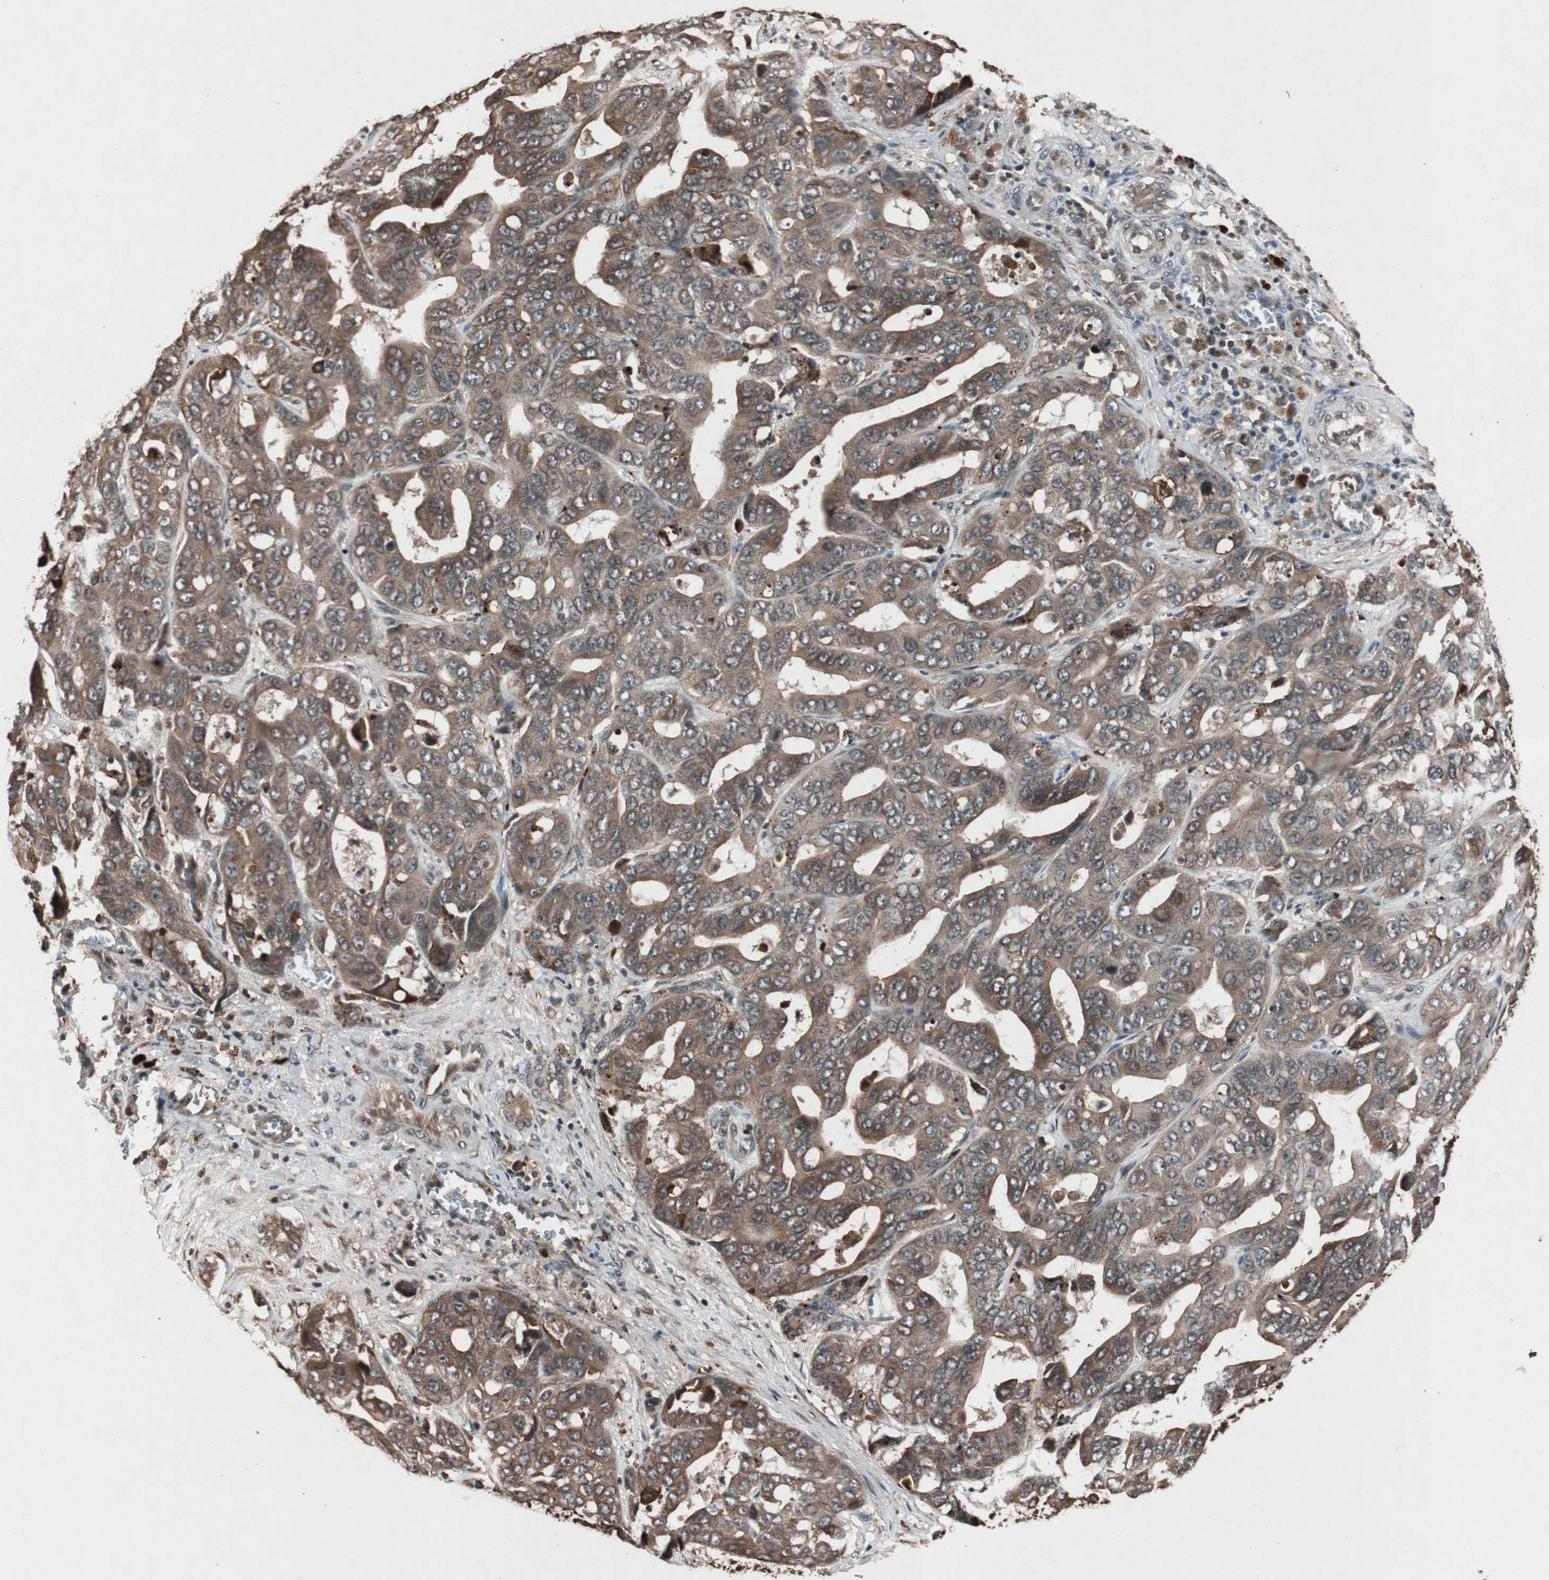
{"staining": {"intensity": "moderate", "quantity": ">75%", "location": "cytoplasmic/membranous"}, "tissue": "liver cancer", "cell_type": "Tumor cells", "image_type": "cancer", "snomed": [{"axis": "morphology", "description": "Cholangiocarcinoma"}, {"axis": "topography", "description": "Liver"}], "caption": "Immunohistochemistry of liver cancer reveals medium levels of moderate cytoplasmic/membranous staining in about >75% of tumor cells.", "gene": "SLIT2", "patient": {"sex": "female", "age": 52}}